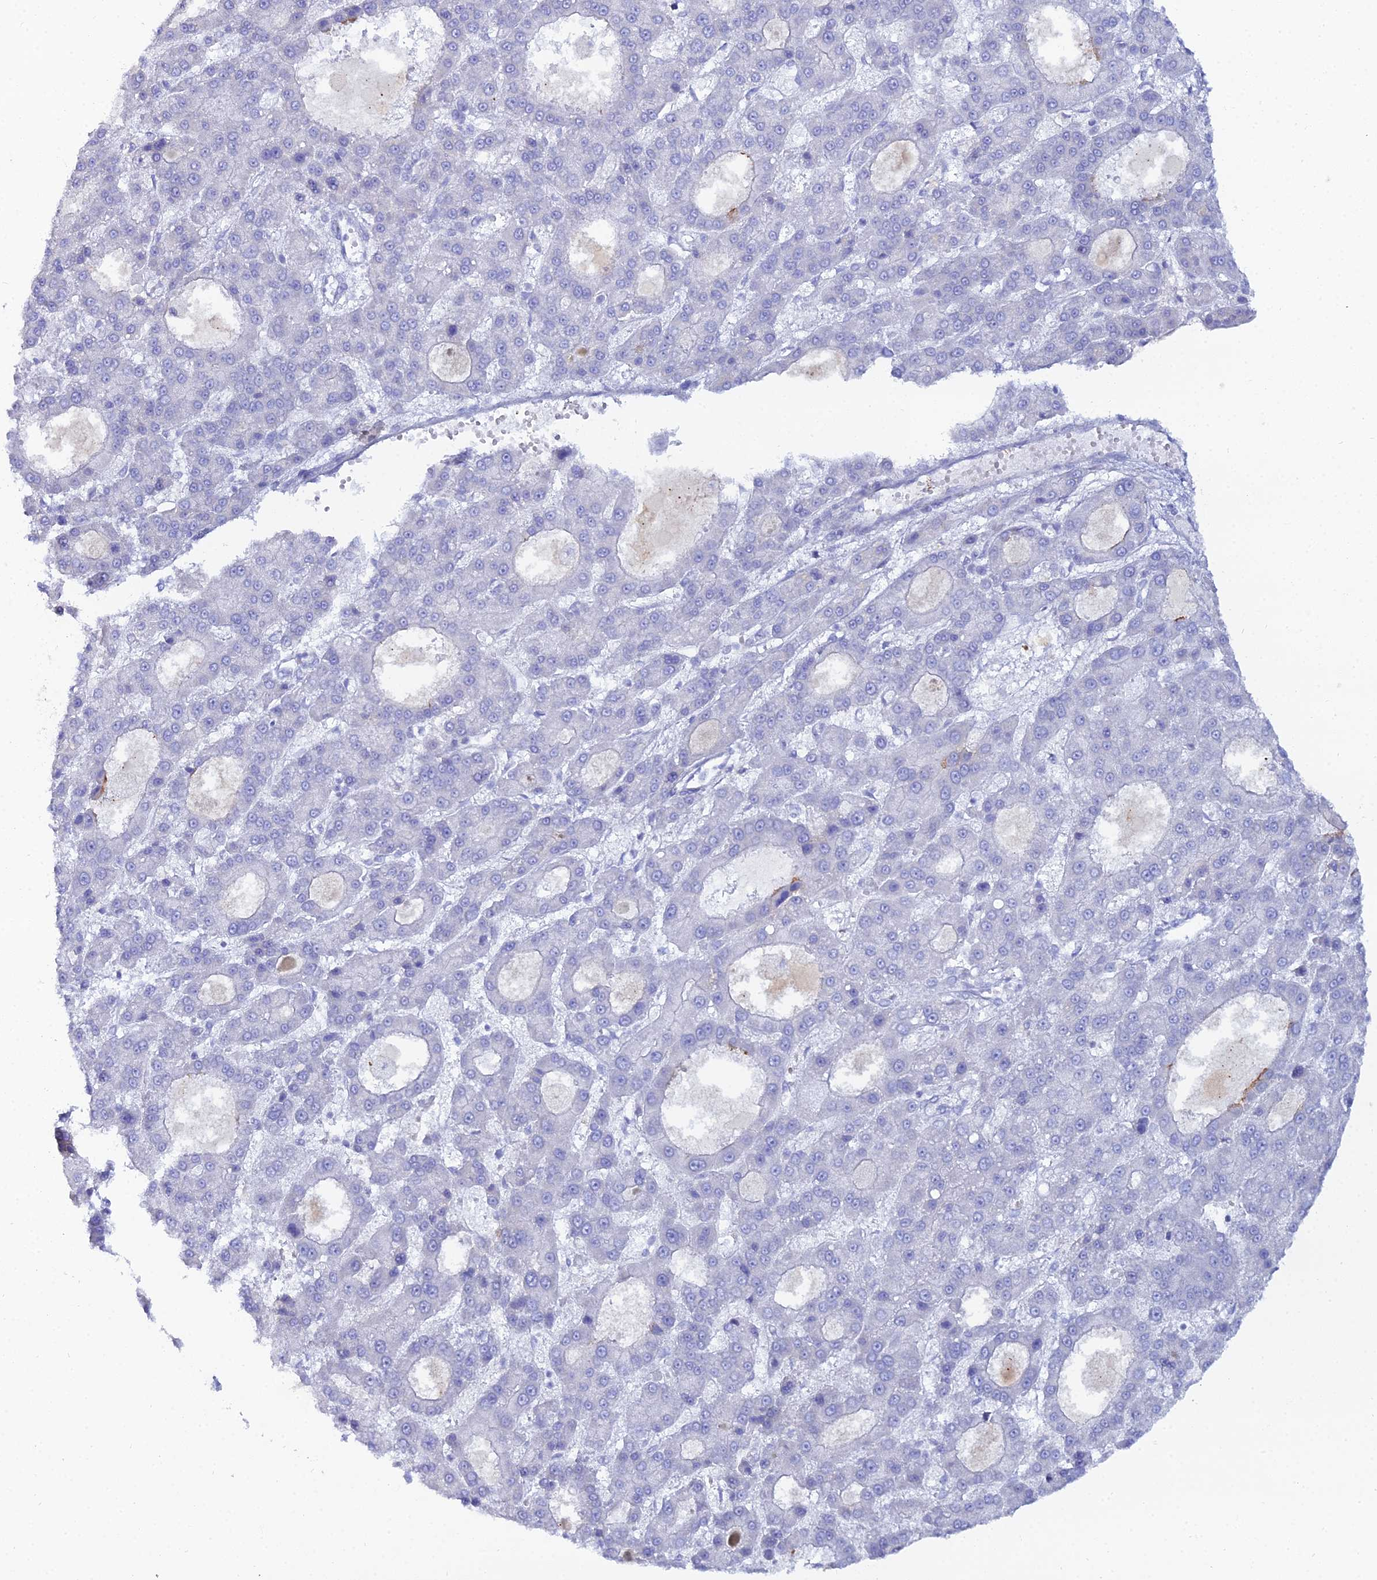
{"staining": {"intensity": "negative", "quantity": "none", "location": "none"}, "tissue": "liver cancer", "cell_type": "Tumor cells", "image_type": "cancer", "snomed": [{"axis": "morphology", "description": "Carcinoma, Hepatocellular, NOS"}, {"axis": "topography", "description": "Liver"}], "caption": "Immunohistochemical staining of human liver cancer (hepatocellular carcinoma) demonstrates no significant positivity in tumor cells. (DAB (3,3'-diaminobenzidine) IHC with hematoxylin counter stain).", "gene": "DHX34", "patient": {"sex": "male", "age": 70}}